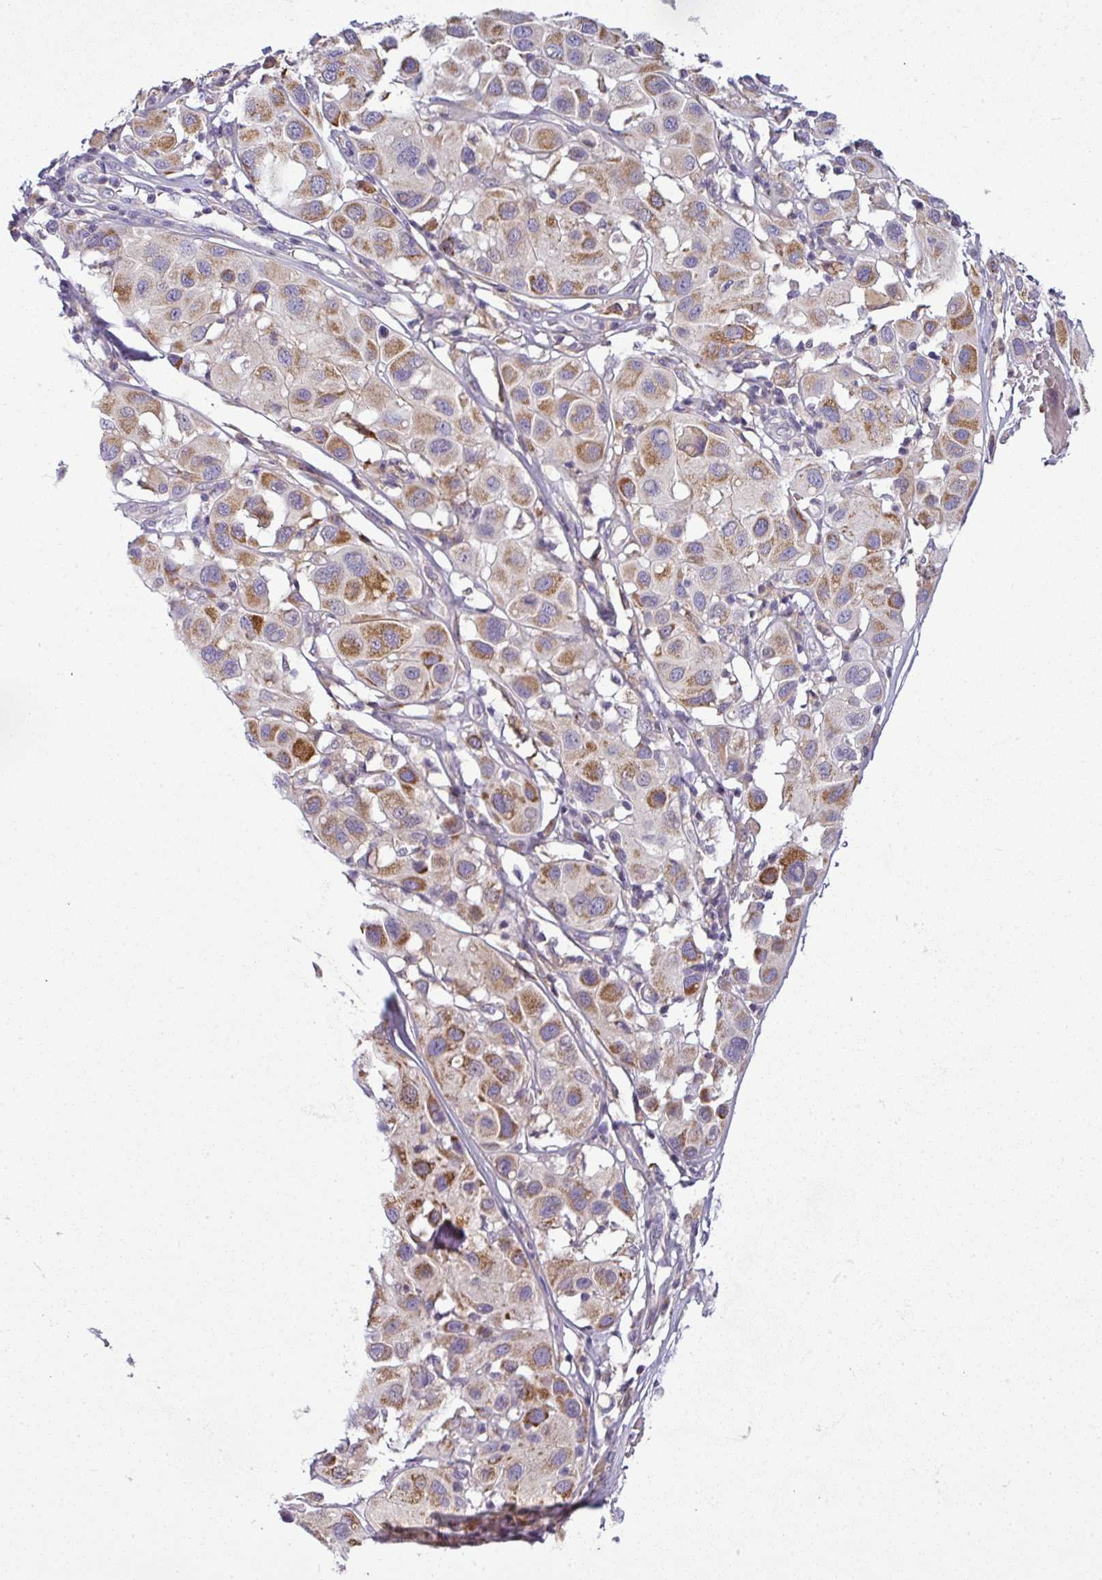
{"staining": {"intensity": "moderate", "quantity": ">75%", "location": "cytoplasmic/membranous"}, "tissue": "melanoma", "cell_type": "Tumor cells", "image_type": "cancer", "snomed": [{"axis": "morphology", "description": "Malignant melanoma, Metastatic site"}, {"axis": "topography", "description": "Skin"}], "caption": "Tumor cells show medium levels of moderate cytoplasmic/membranous staining in approximately >75% of cells in human malignant melanoma (metastatic site).", "gene": "GAN", "patient": {"sex": "male", "age": 41}}